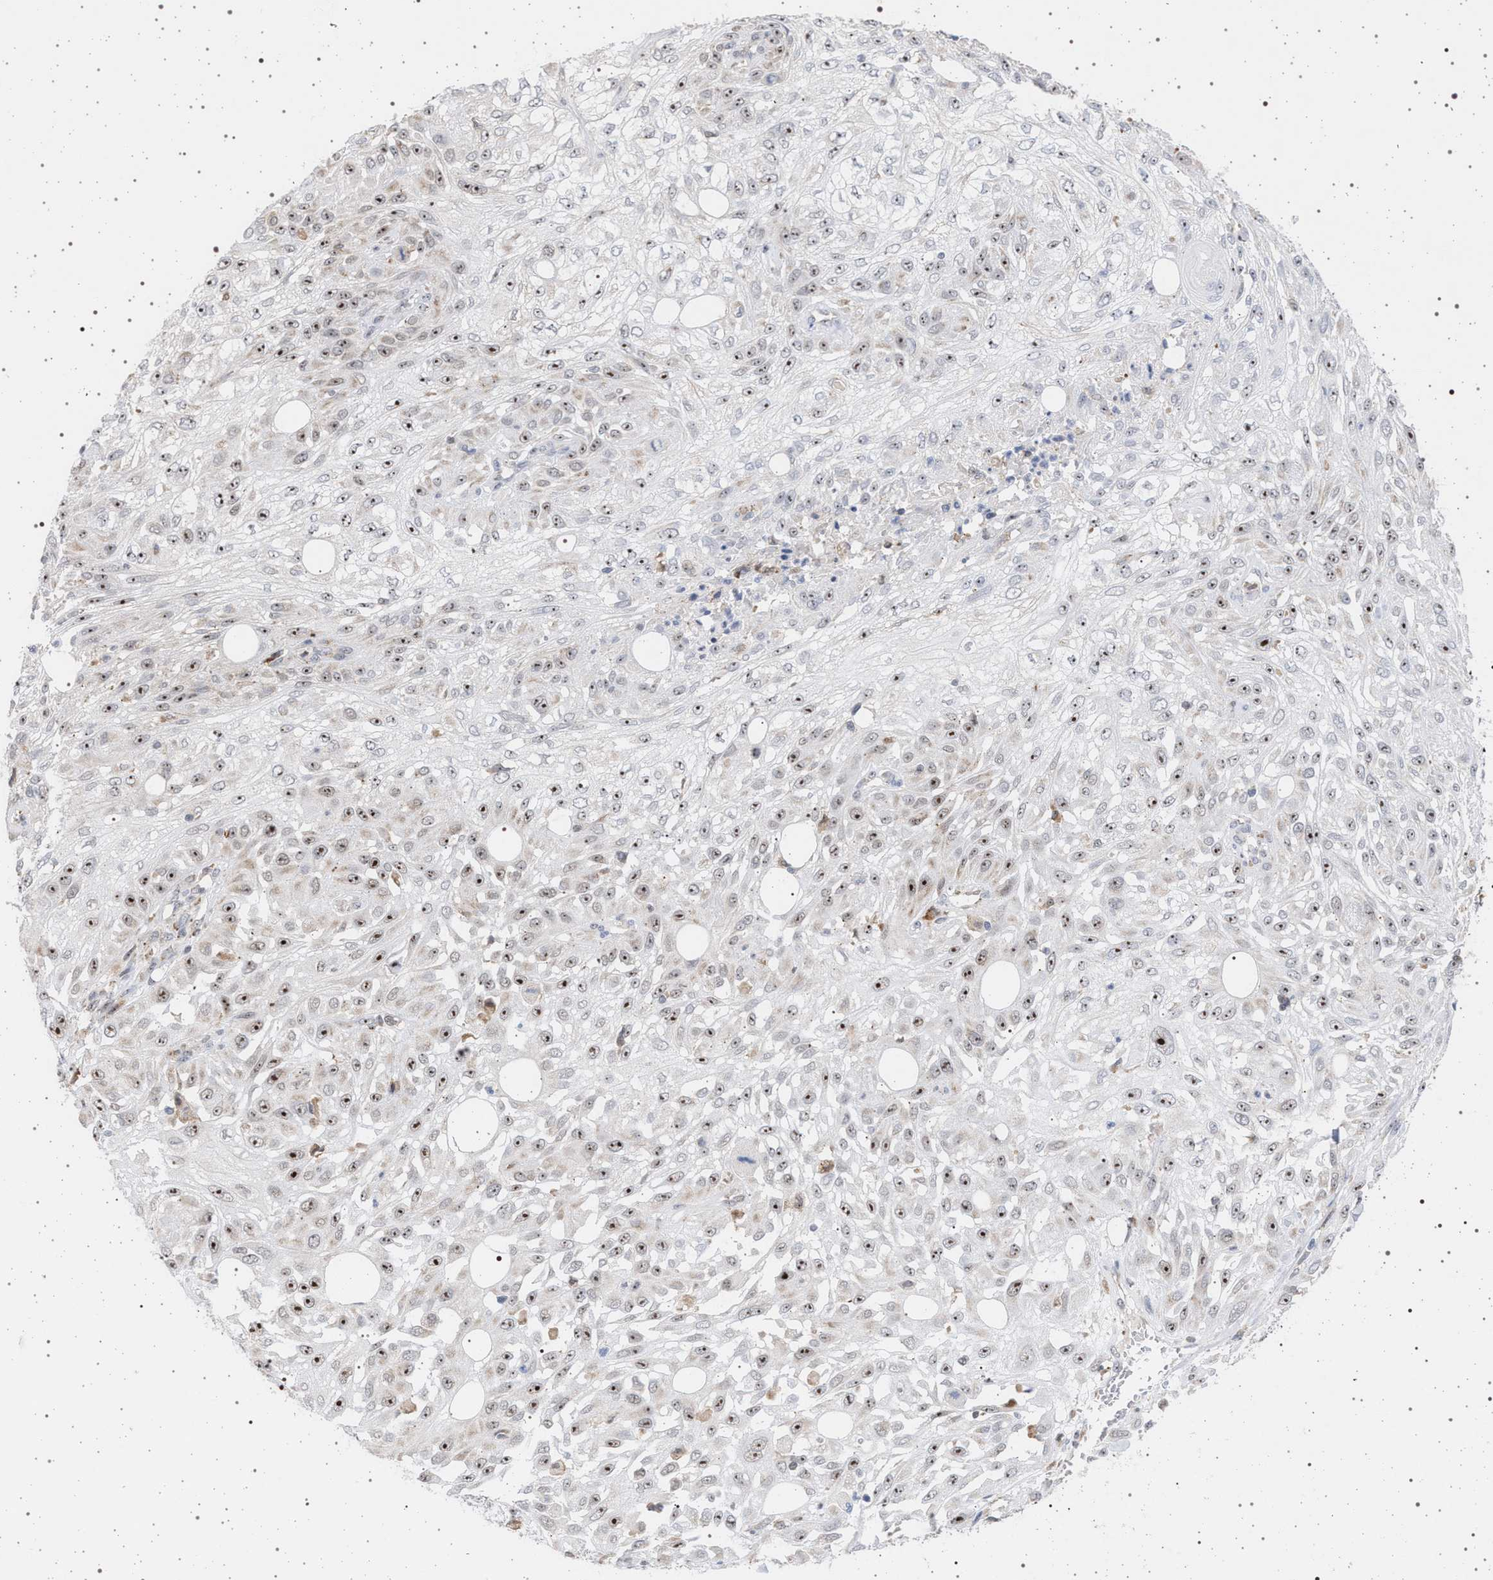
{"staining": {"intensity": "moderate", "quantity": ">75%", "location": "nuclear"}, "tissue": "skin cancer", "cell_type": "Tumor cells", "image_type": "cancer", "snomed": [{"axis": "morphology", "description": "Squamous cell carcinoma, NOS"}, {"axis": "morphology", "description": "Squamous cell carcinoma, metastatic, NOS"}, {"axis": "topography", "description": "Skin"}, {"axis": "topography", "description": "Lymph node"}], "caption": "A photomicrograph showing moderate nuclear expression in approximately >75% of tumor cells in skin cancer (metastatic squamous cell carcinoma), as visualized by brown immunohistochemical staining.", "gene": "ELAC2", "patient": {"sex": "male", "age": 75}}